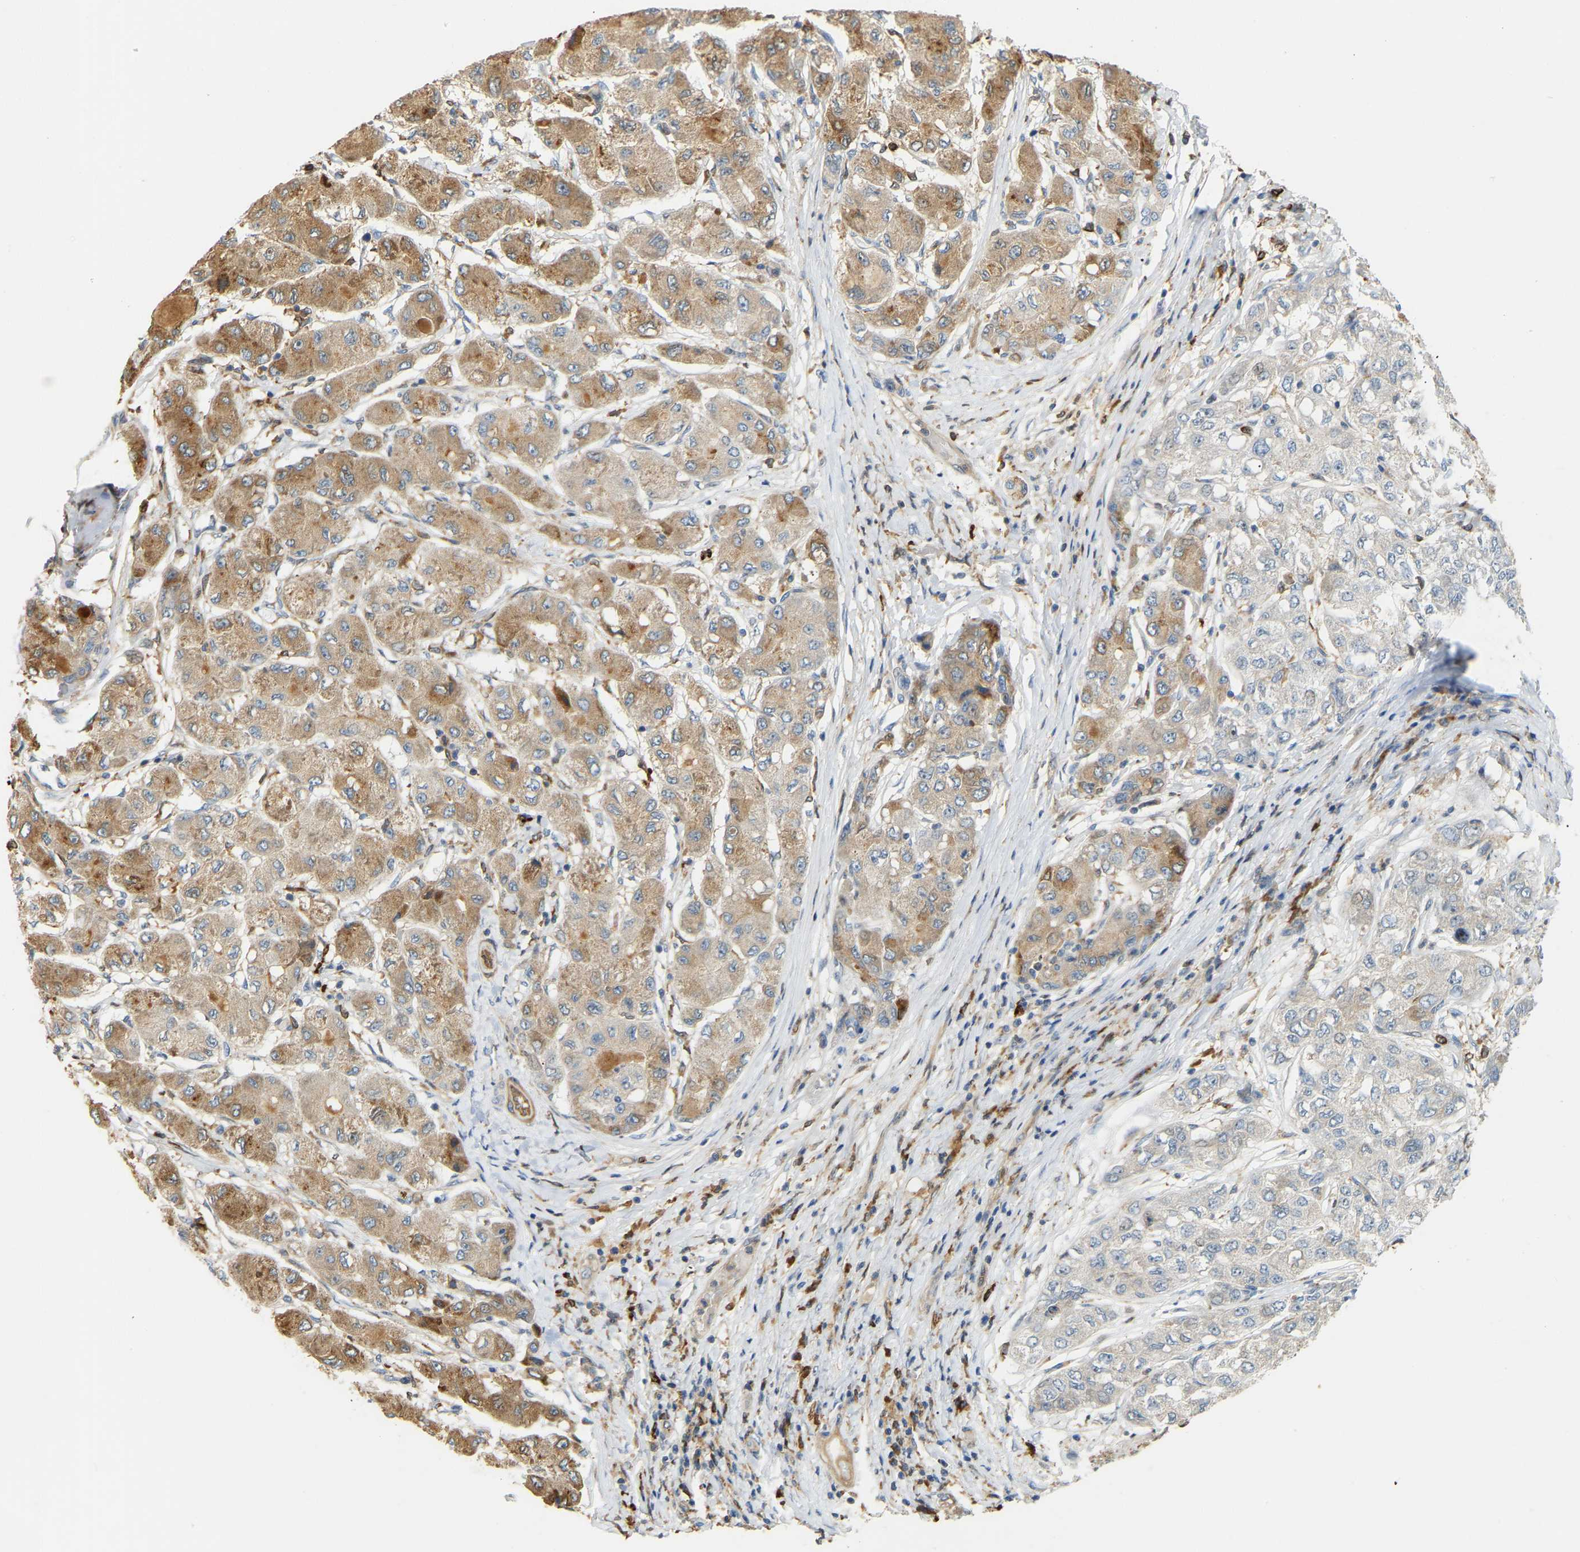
{"staining": {"intensity": "moderate", "quantity": ">75%", "location": "cytoplasmic/membranous"}, "tissue": "liver cancer", "cell_type": "Tumor cells", "image_type": "cancer", "snomed": [{"axis": "morphology", "description": "Carcinoma, Hepatocellular, NOS"}, {"axis": "topography", "description": "Liver"}], "caption": "Immunohistochemistry (IHC) photomicrograph of human hepatocellular carcinoma (liver) stained for a protein (brown), which shows medium levels of moderate cytoplasmic/membranous staining in approximately >75% of tumor cells.", "gene": "PLCG2", "patient": {"sex": "male", "age": 80}}